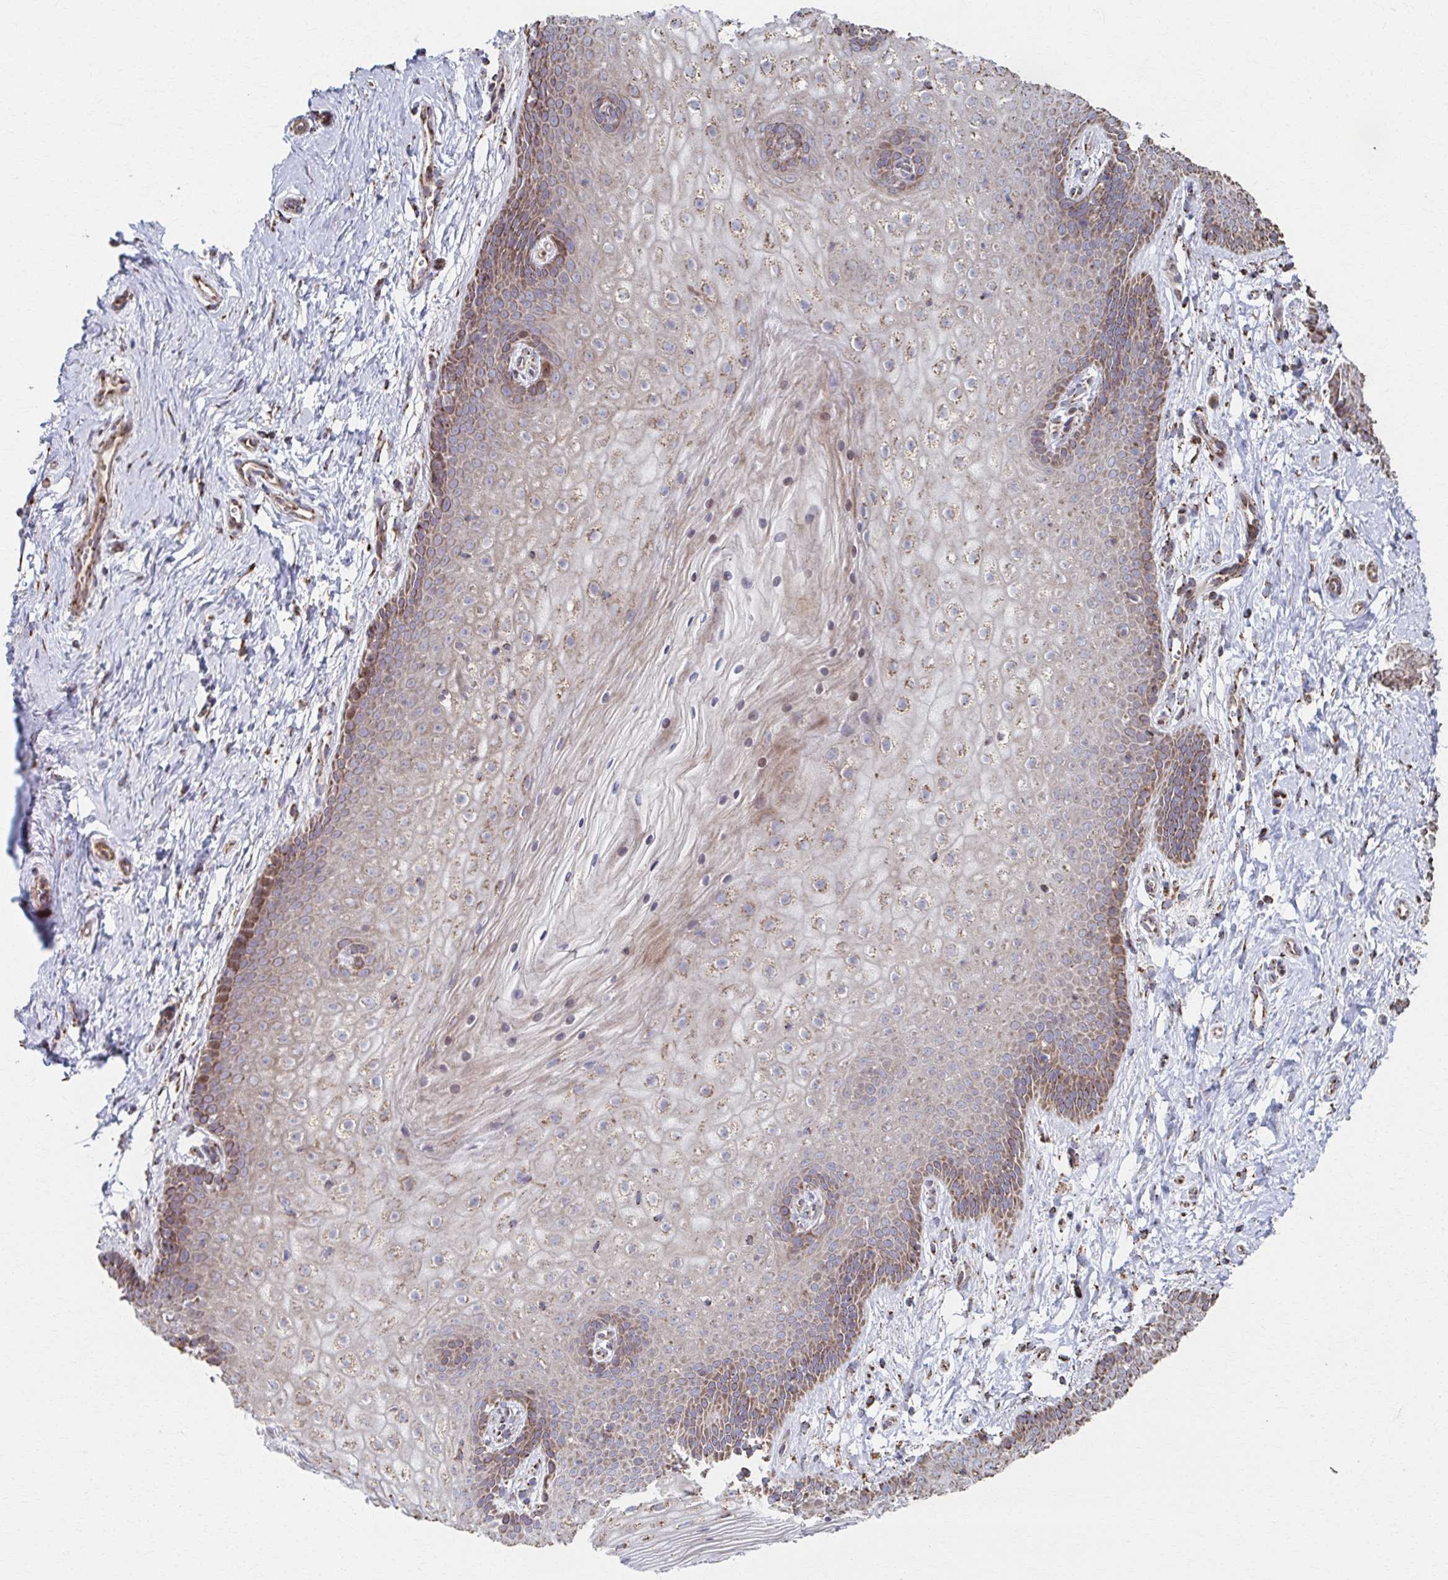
{"staining": {"intensity": "moderate", "quantity": "25%-75%", "location": "cytoplasmic/membranous"}, "tissue": "vagina", "cell_type": "Squamous epithelial cells", "image_type": "normal", "snomed": [{"axis": "morphology", "description": "Normal tissue, NOS"}, {"axis": "topography", "description": "Vagina"}], "caption": "Protein expression analysis of normal vagina displays moderate cytoplasmic/membranous positivity in approximately 25%-75% of squamous epithelial cells. The staining is performed using DAB brown chromogen to label protein expression. The nuclei are counter-stained blue using hematoxylin.", "gene": "SAT1", "patient": {"sex": "female", "age": 38}}